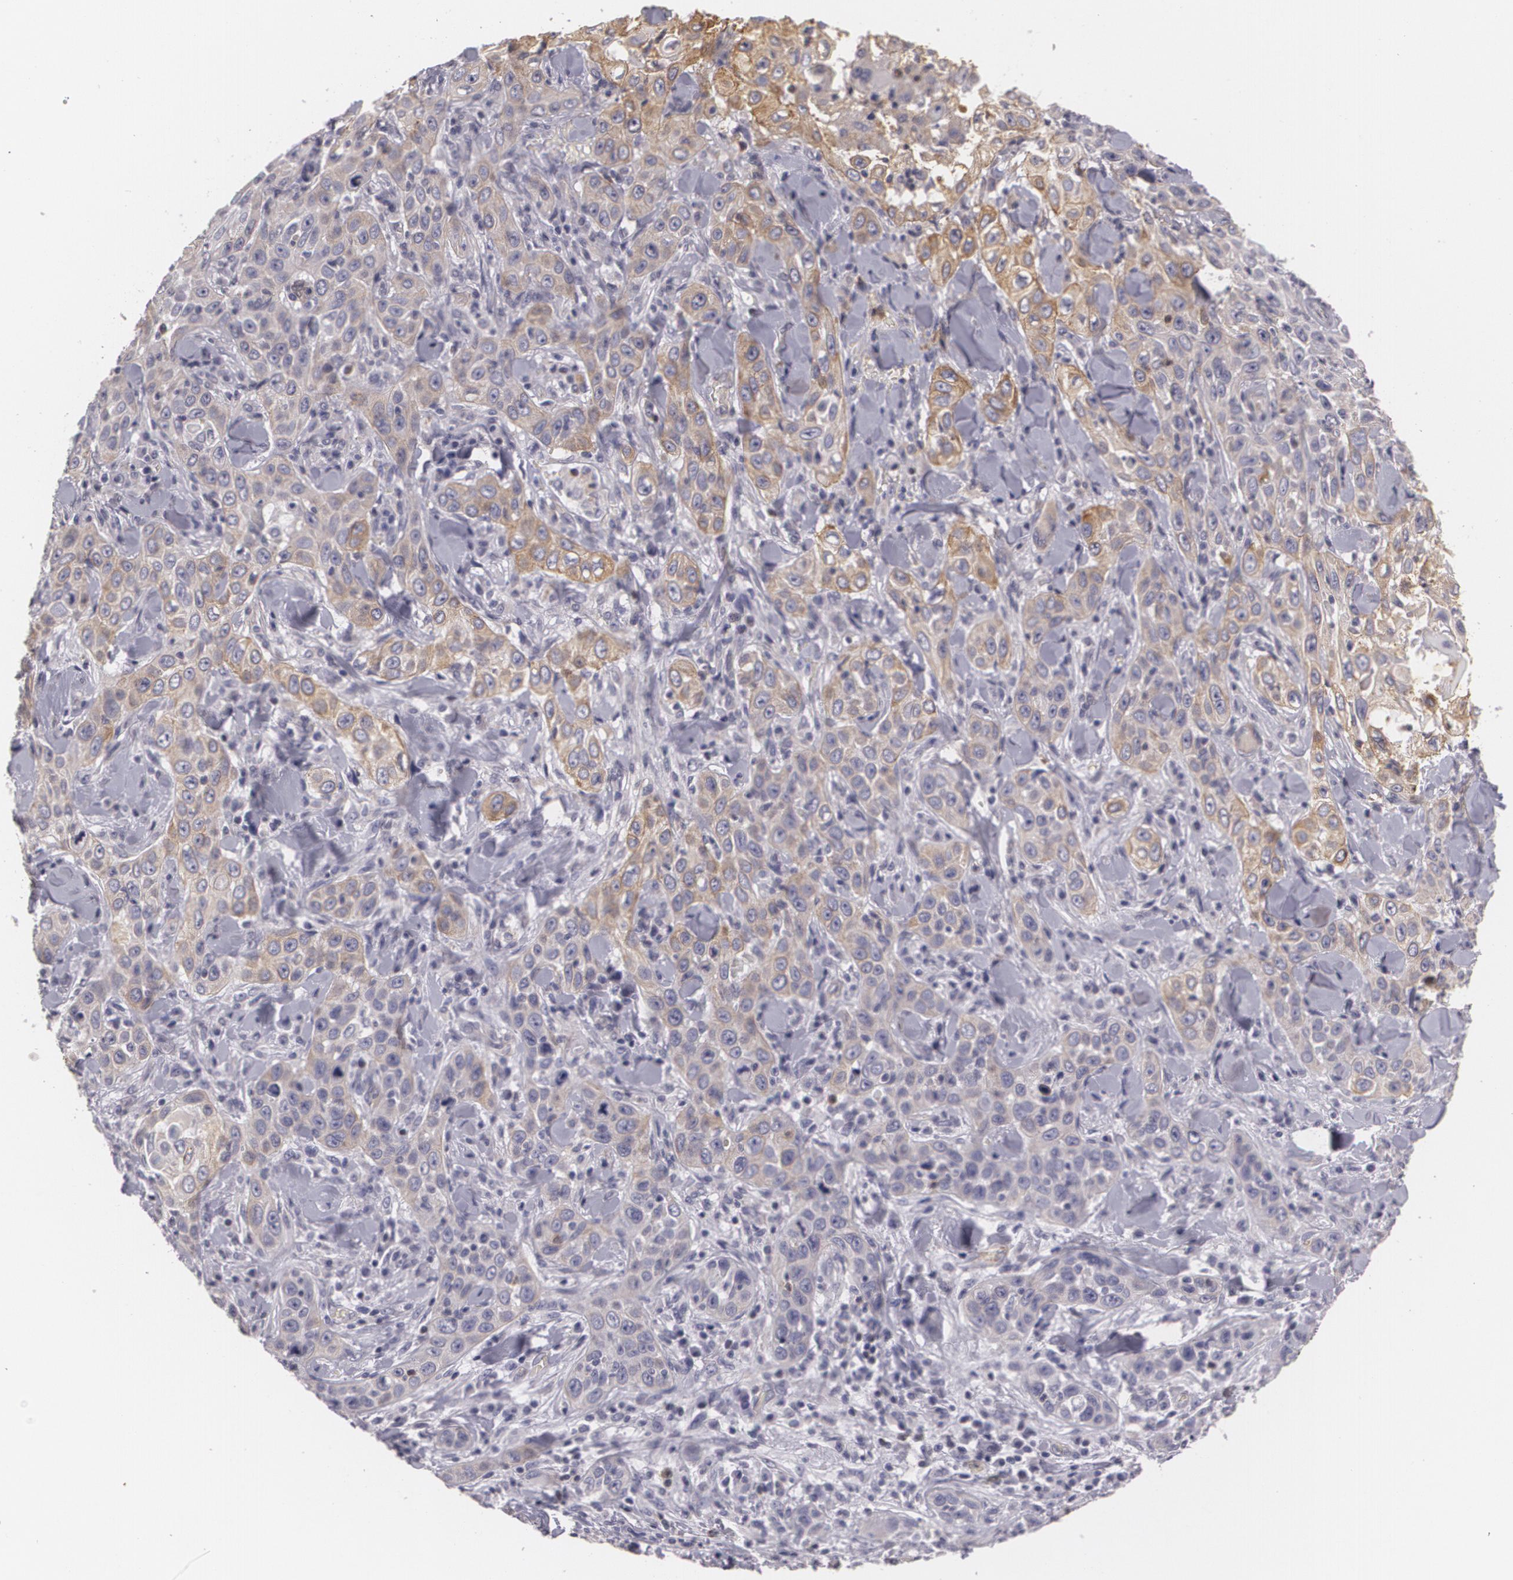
{"staining": {"intensity": "weak", "quantity": "25%-75%", "location": "cytoplasmic/membranous"}, "tissue": "skin cancer", "cell_type": "Tumor cells", "image_type": "cancer", "snomed": [{"axis": "morphology", "description": "Squamous cell carcinoma, NOS"}, {"axis": "topography", "description": "Skin"}], "caption": "A brown stain highlights weak cytoplasmic/membranous expression of a protein in skin cancer tumor cells. (DAB (3,3'-diaminobenzidine) IHC with brightfield microscopy, high magnification).", "gene": "KCNA4", "patient": {"sex": "male", "age": 84}}